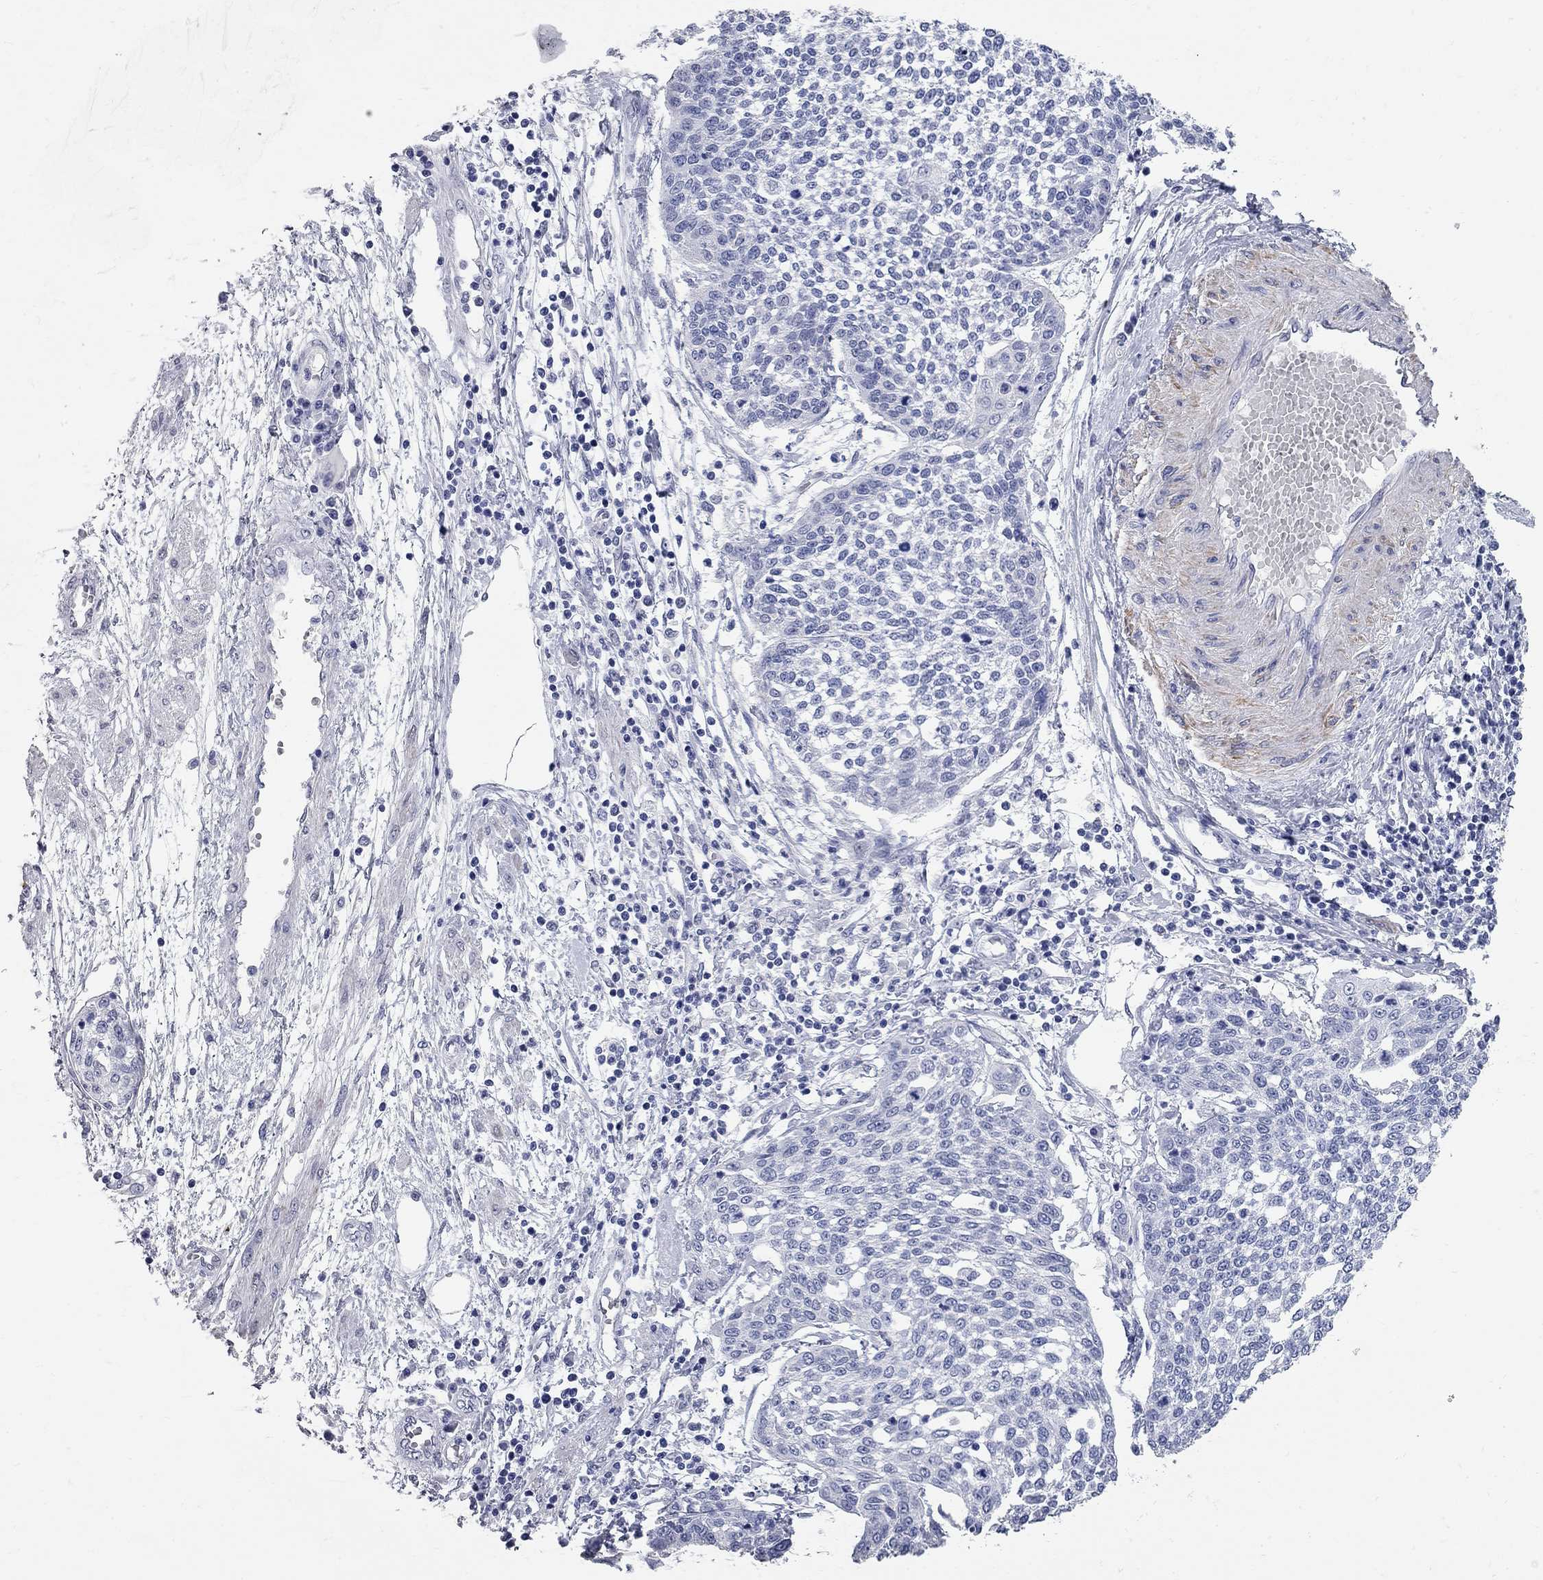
{"staining": {"intensity": "negative", "quantity": "none", "location": "none"}, "tissue": "cervical cancer", "cell_type": "Tumor cells", "image_type": "cancer", "snomed": [{"axis": "morphology", "description": "Squamous cell carcinoma, NOS"}, {"axis": "topography", "description": "Cervix"}], "caption": "Protein analysis of cervical cancer (squamous cell carcinoma) demonstrates no significant staining in tumor cells.", "gene": "BPIFB1", "patient": {"sex": "female", "age": 34}}